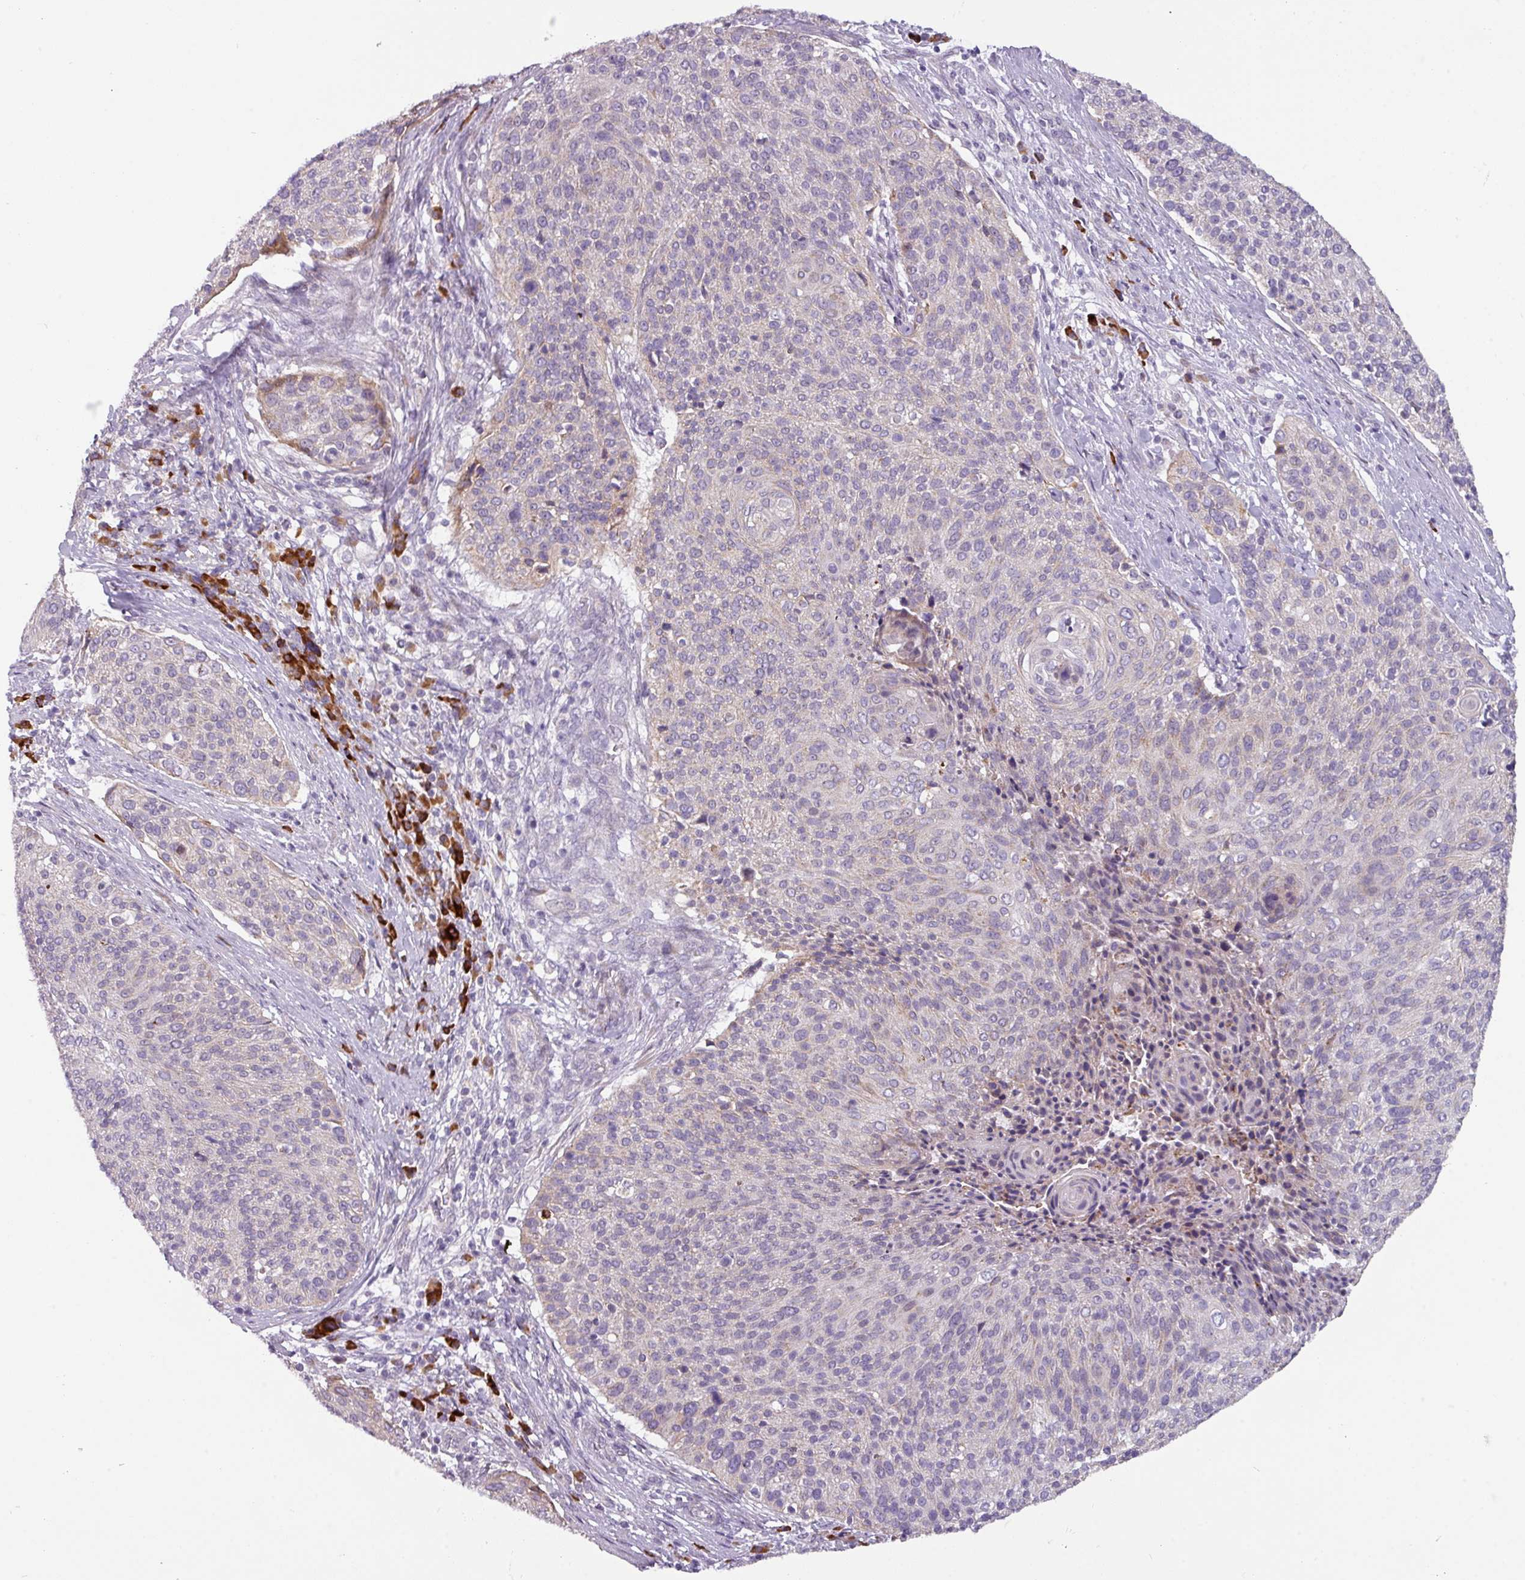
{"staining": {"intensity": "negative", "quantity": "none", "location": "none"}, "tissue": "cervical cancer", "cell_type": "Tumor cells", "image_type": "cancer", "snomed": [{"axis": "morphology", "description": "Squamous cell carcinoma, NOS"}, {"axis": "topography", "description": "Cervix"}], "caption": "Human cervical cancer stained for a protein using immunohistochemistry (IHC) displays no staining in tumor cells.", "gene": "C2orf68", "patient": {"sex": "female", "age": 31}}